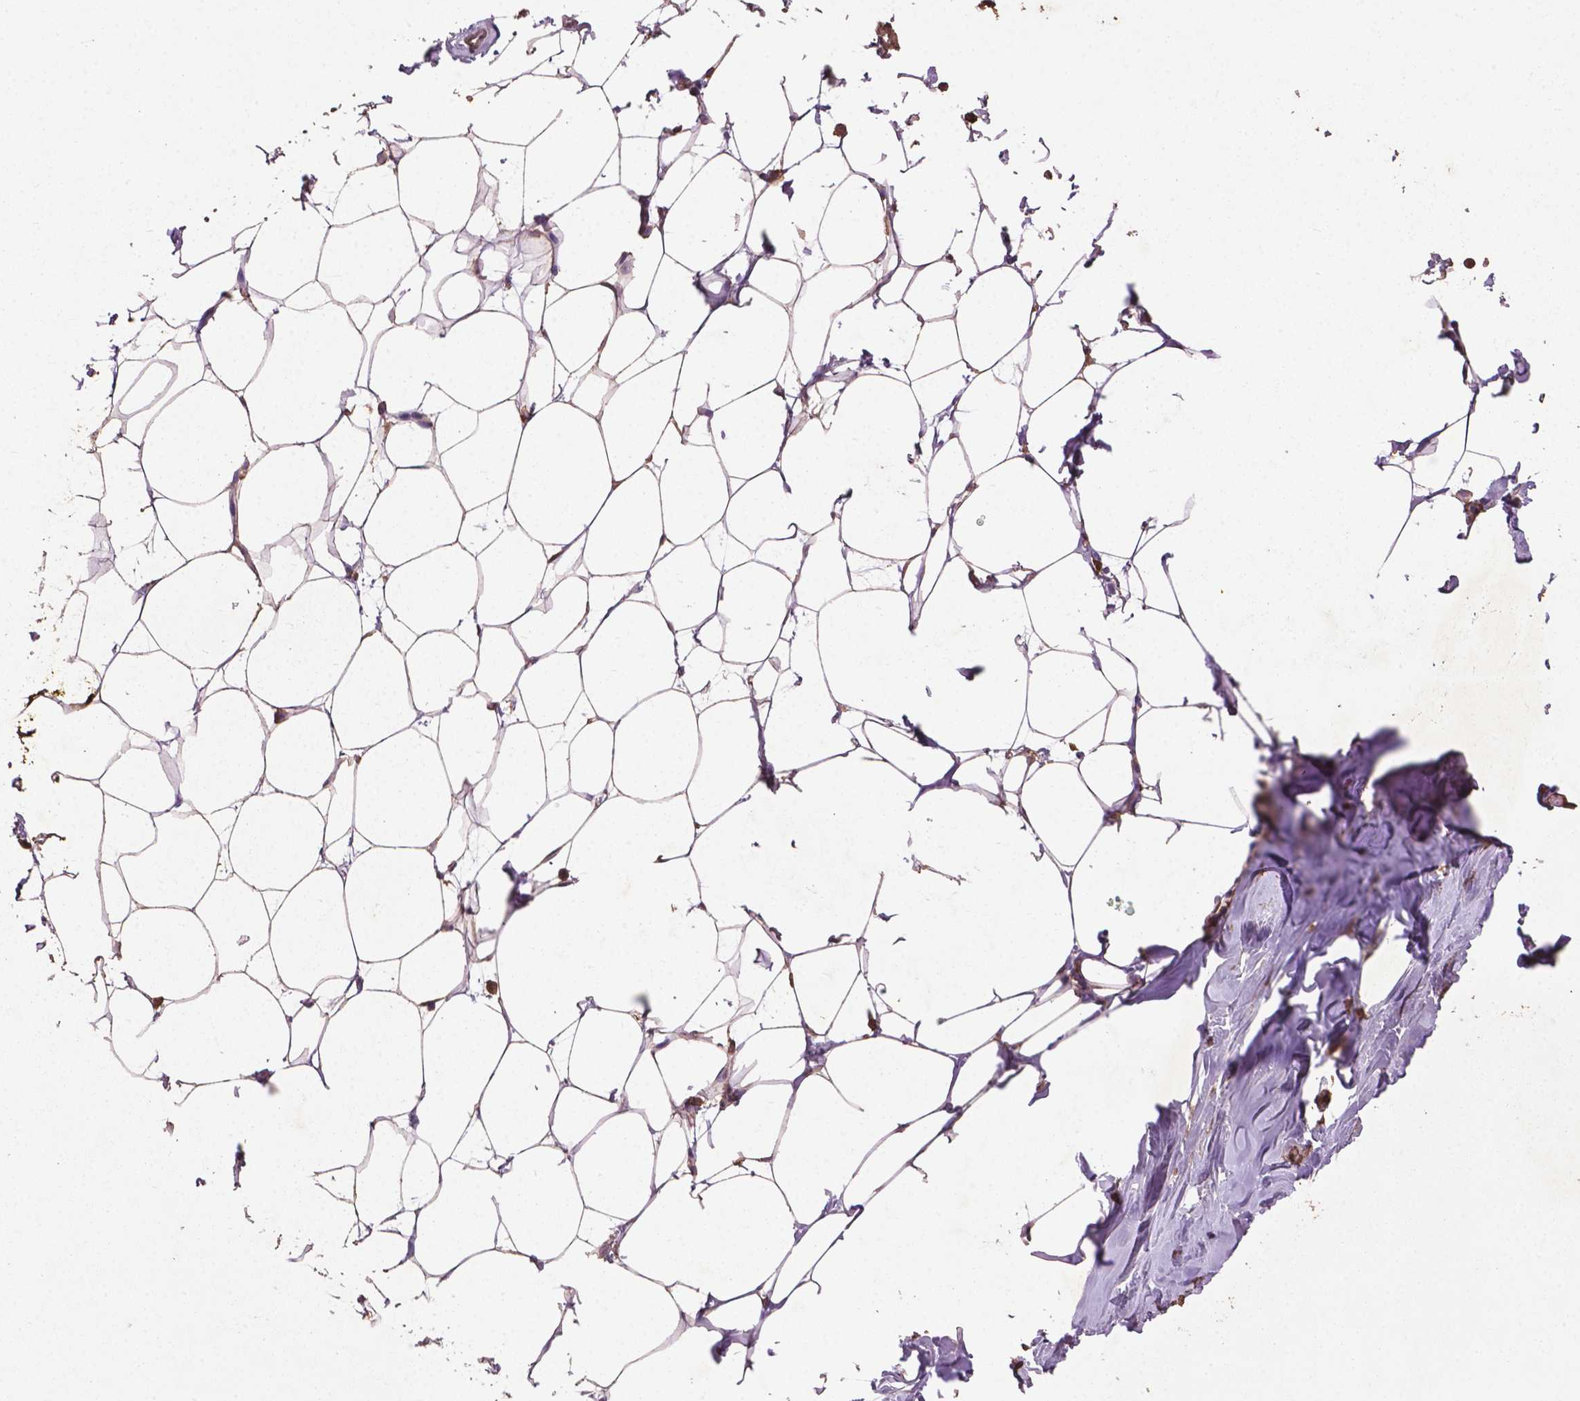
{"staining": {"intensity": "weak", "quantity": ">75%", "location": "cytoplasmic/membranous,nuclear"}, "tissue": "breast", "cell_type": "Adipocytes", "image_type": "normal", "snomed": [{"axis": "morphology", "description": "Normal tissue, NOS"}, {"axis": "topography", "description": "Breast"}], "caption": "Brown immunohistochemical staining in benign breast shows weak cytoplasmic/membranous,nuclear positivity in approximately >75% of adipocytes.", "gene": "BABAM1", "patient": {"sex": "female", "age": 27}}